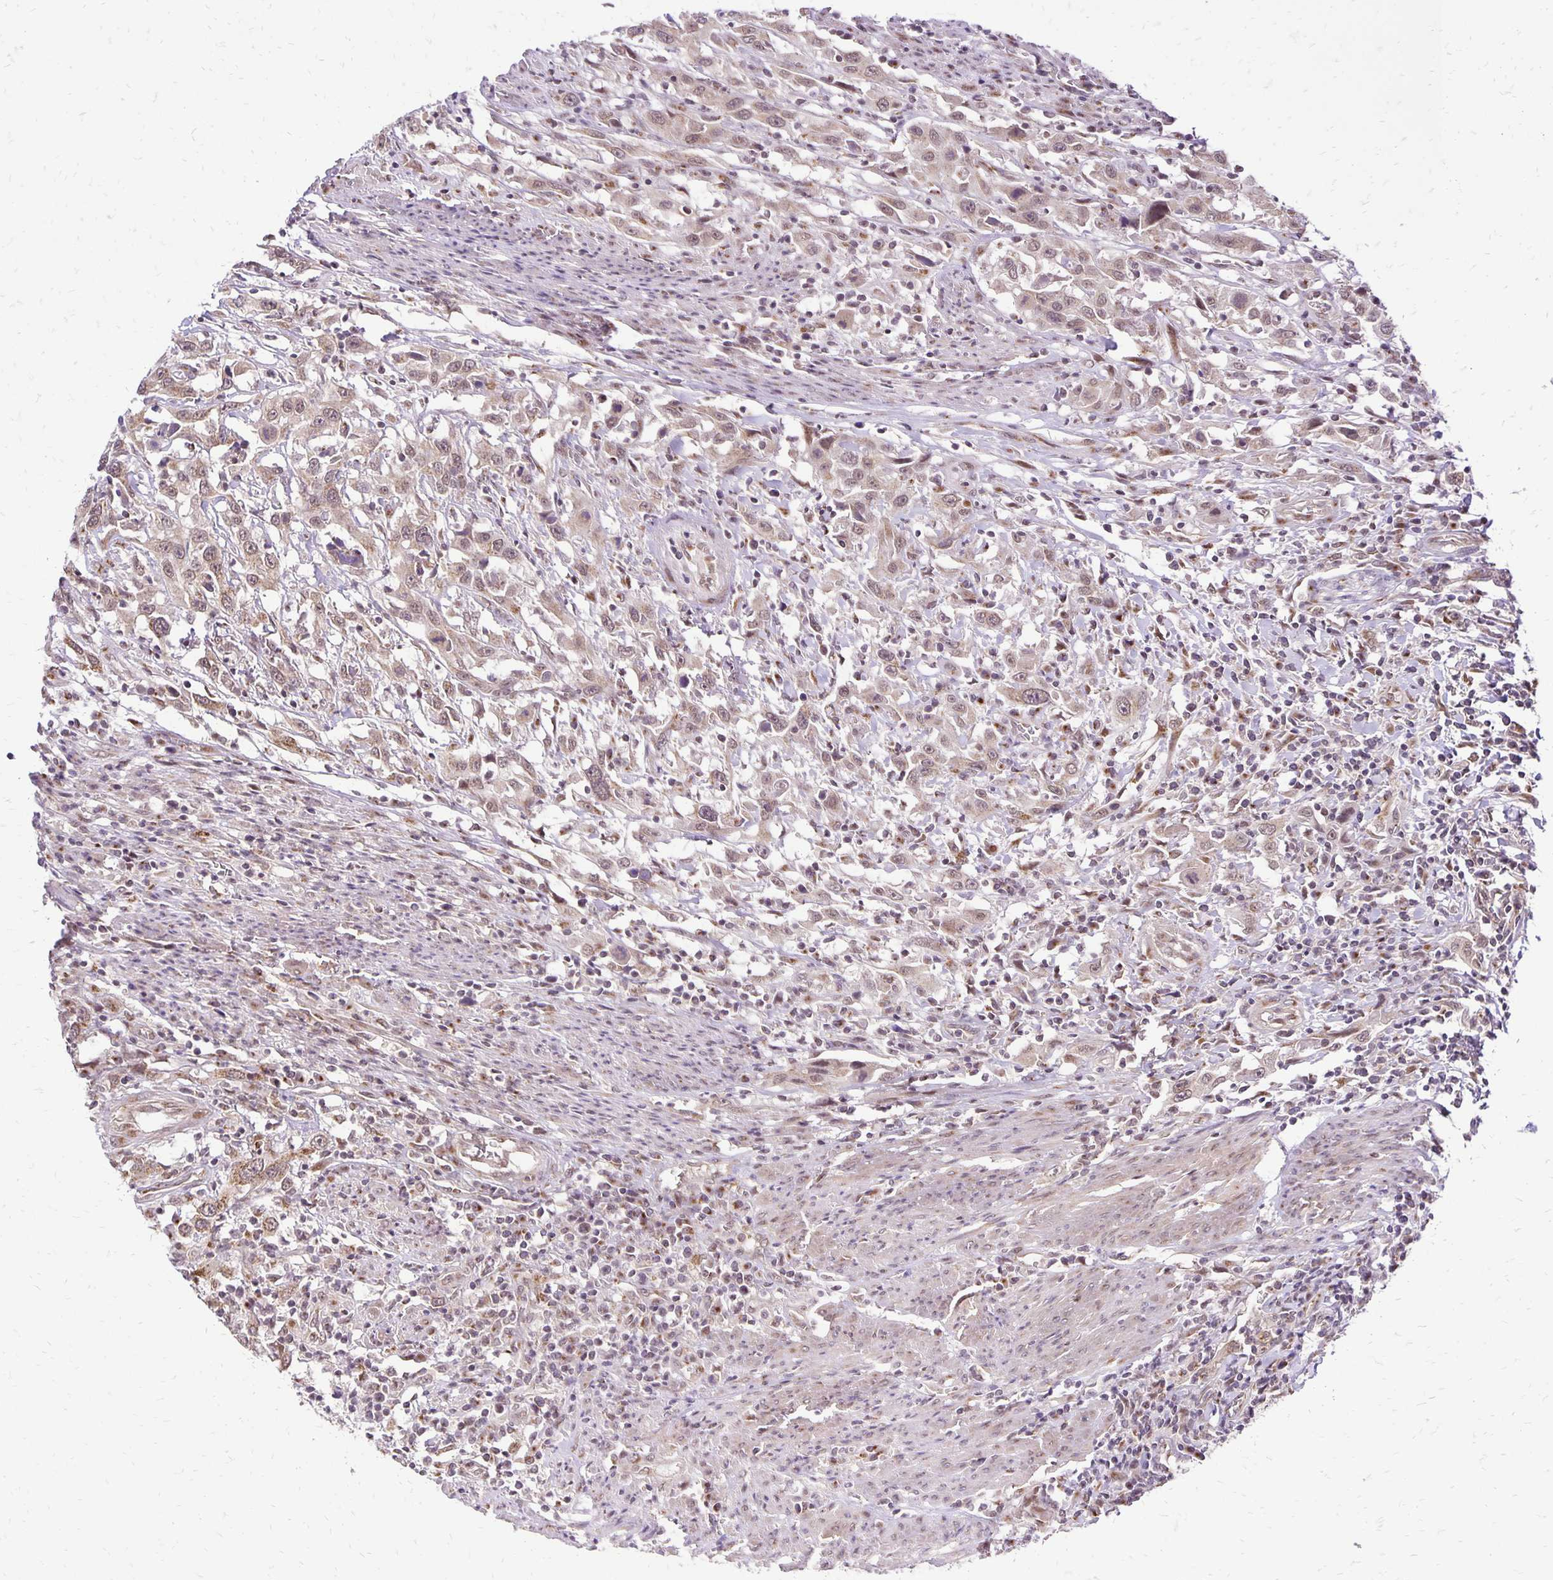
{"staining": {"intensity": "weak", "quantity": ">75%", "location": "cytoplasmic/membranous,nuclear"}, "tissue": "urothelial cancer", "cell_type": "Tumor cells", "image_type": "cancer", "snomed": [{"axis": "morphology", "description": "Urothelial carcinoma, High grade"}, {"axis": "topography", "description": "Urinary bladder"}], "caption": "Weak cytoplasmic/membranous and nuclear expression is appreciated in about >75% of tumor cells in urothelial cancer.", "gene": "GOLGA5", "patient": {"sex": "male", "age": 61}}